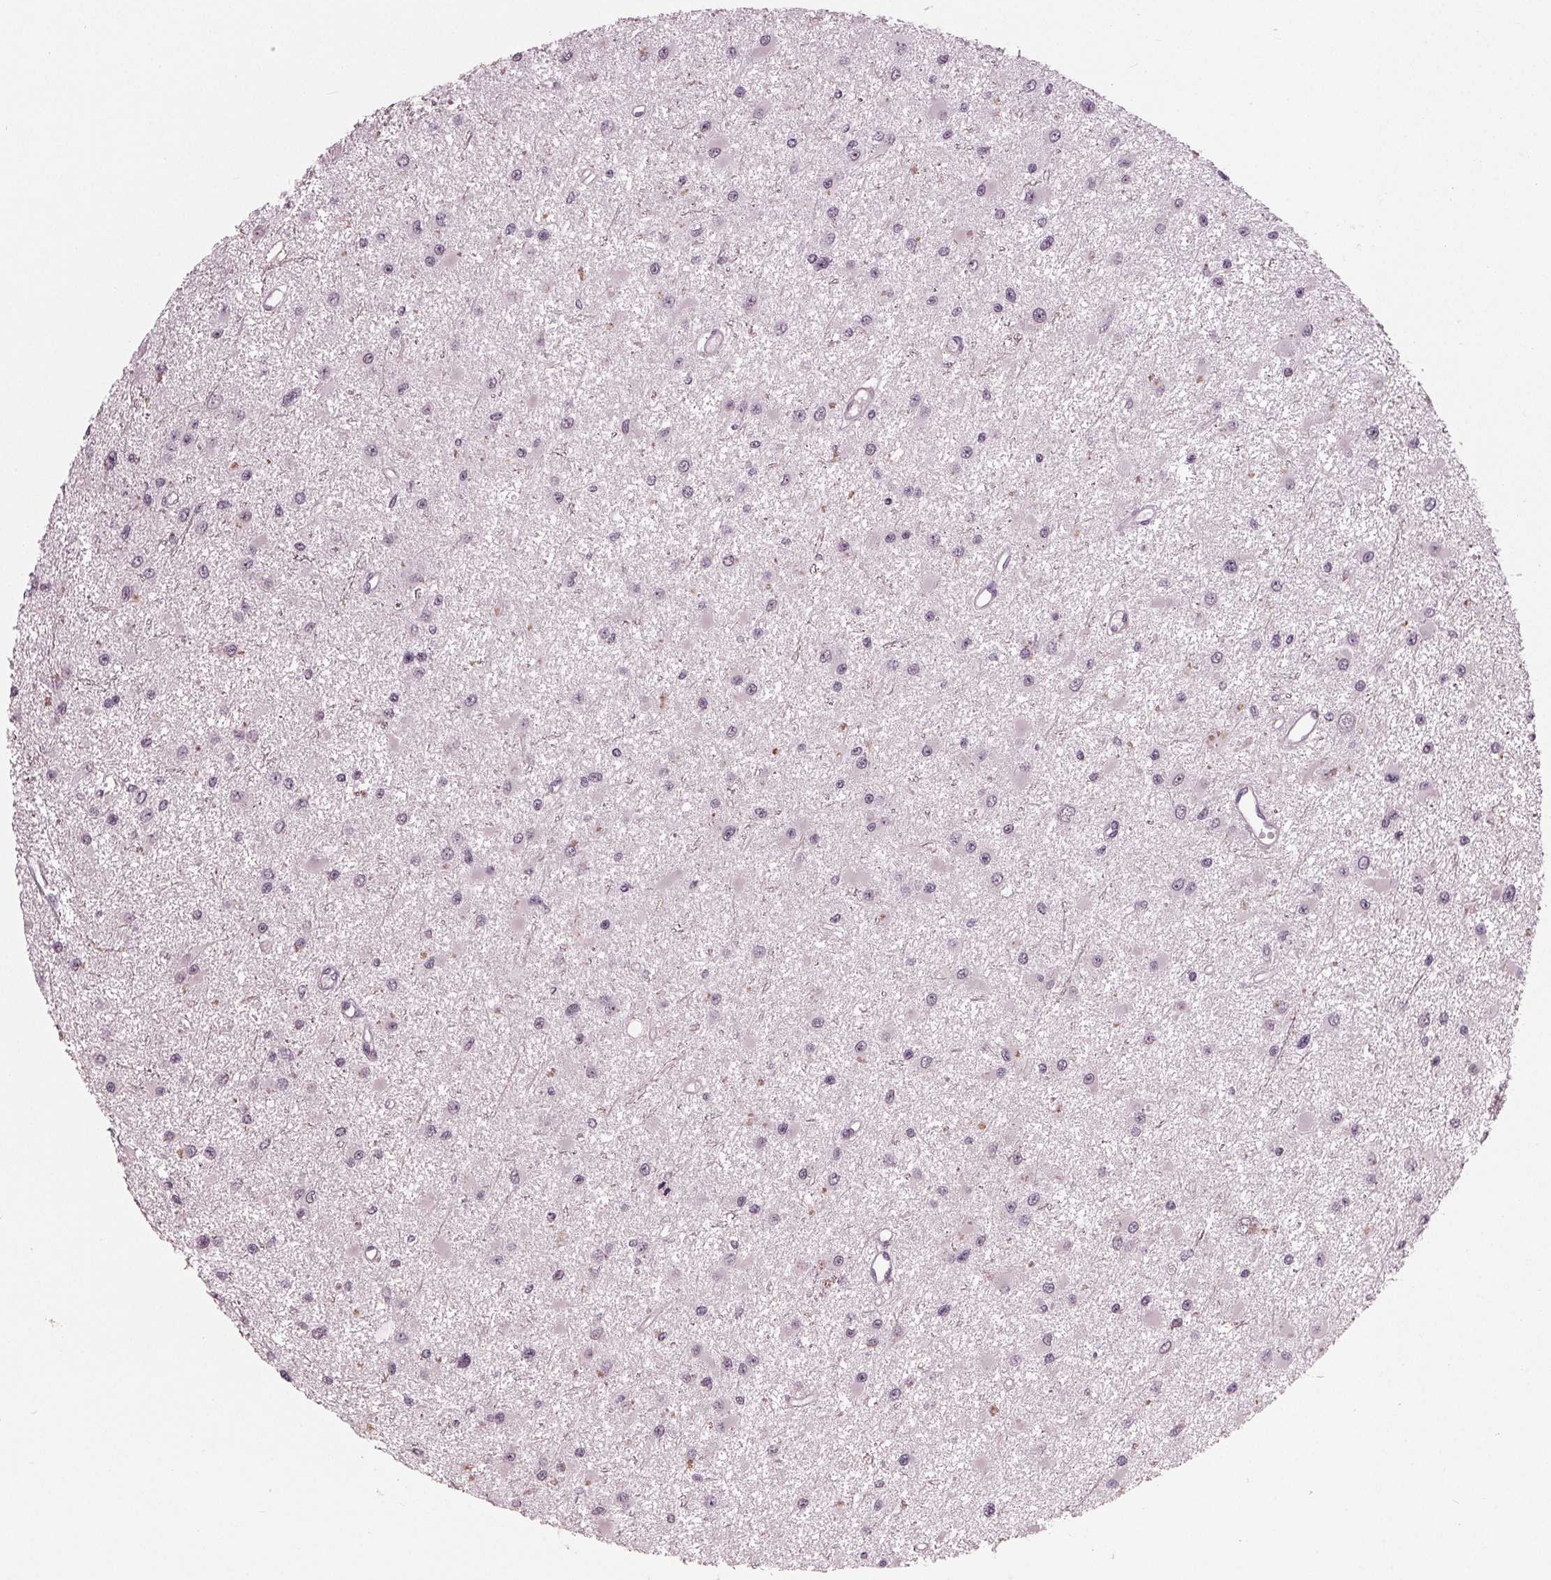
{"staining": {"intensity": "negative", "quantity": "none", "location": "none"}, "tissue": "glioma", "cell_type": "Tumor cells", "image_type": "cancer", "snomed": [{"axis": "morphology", "description": "Glioma, malignant, High grade"}, {"axis": "topography", "description": "Brain"}], "caption": "A histopathology image of human glioma is negative for staining in tumor cells. (Stains: DAB (3,3'-diaminobenzidine) immunohistochemistry (IHC) with hematoxylin counter stain, Microscopy: brightfield microscopy at high magnification).", "gene": "ADPRHL1", "patient": {"sex": "male", "age": 54}}